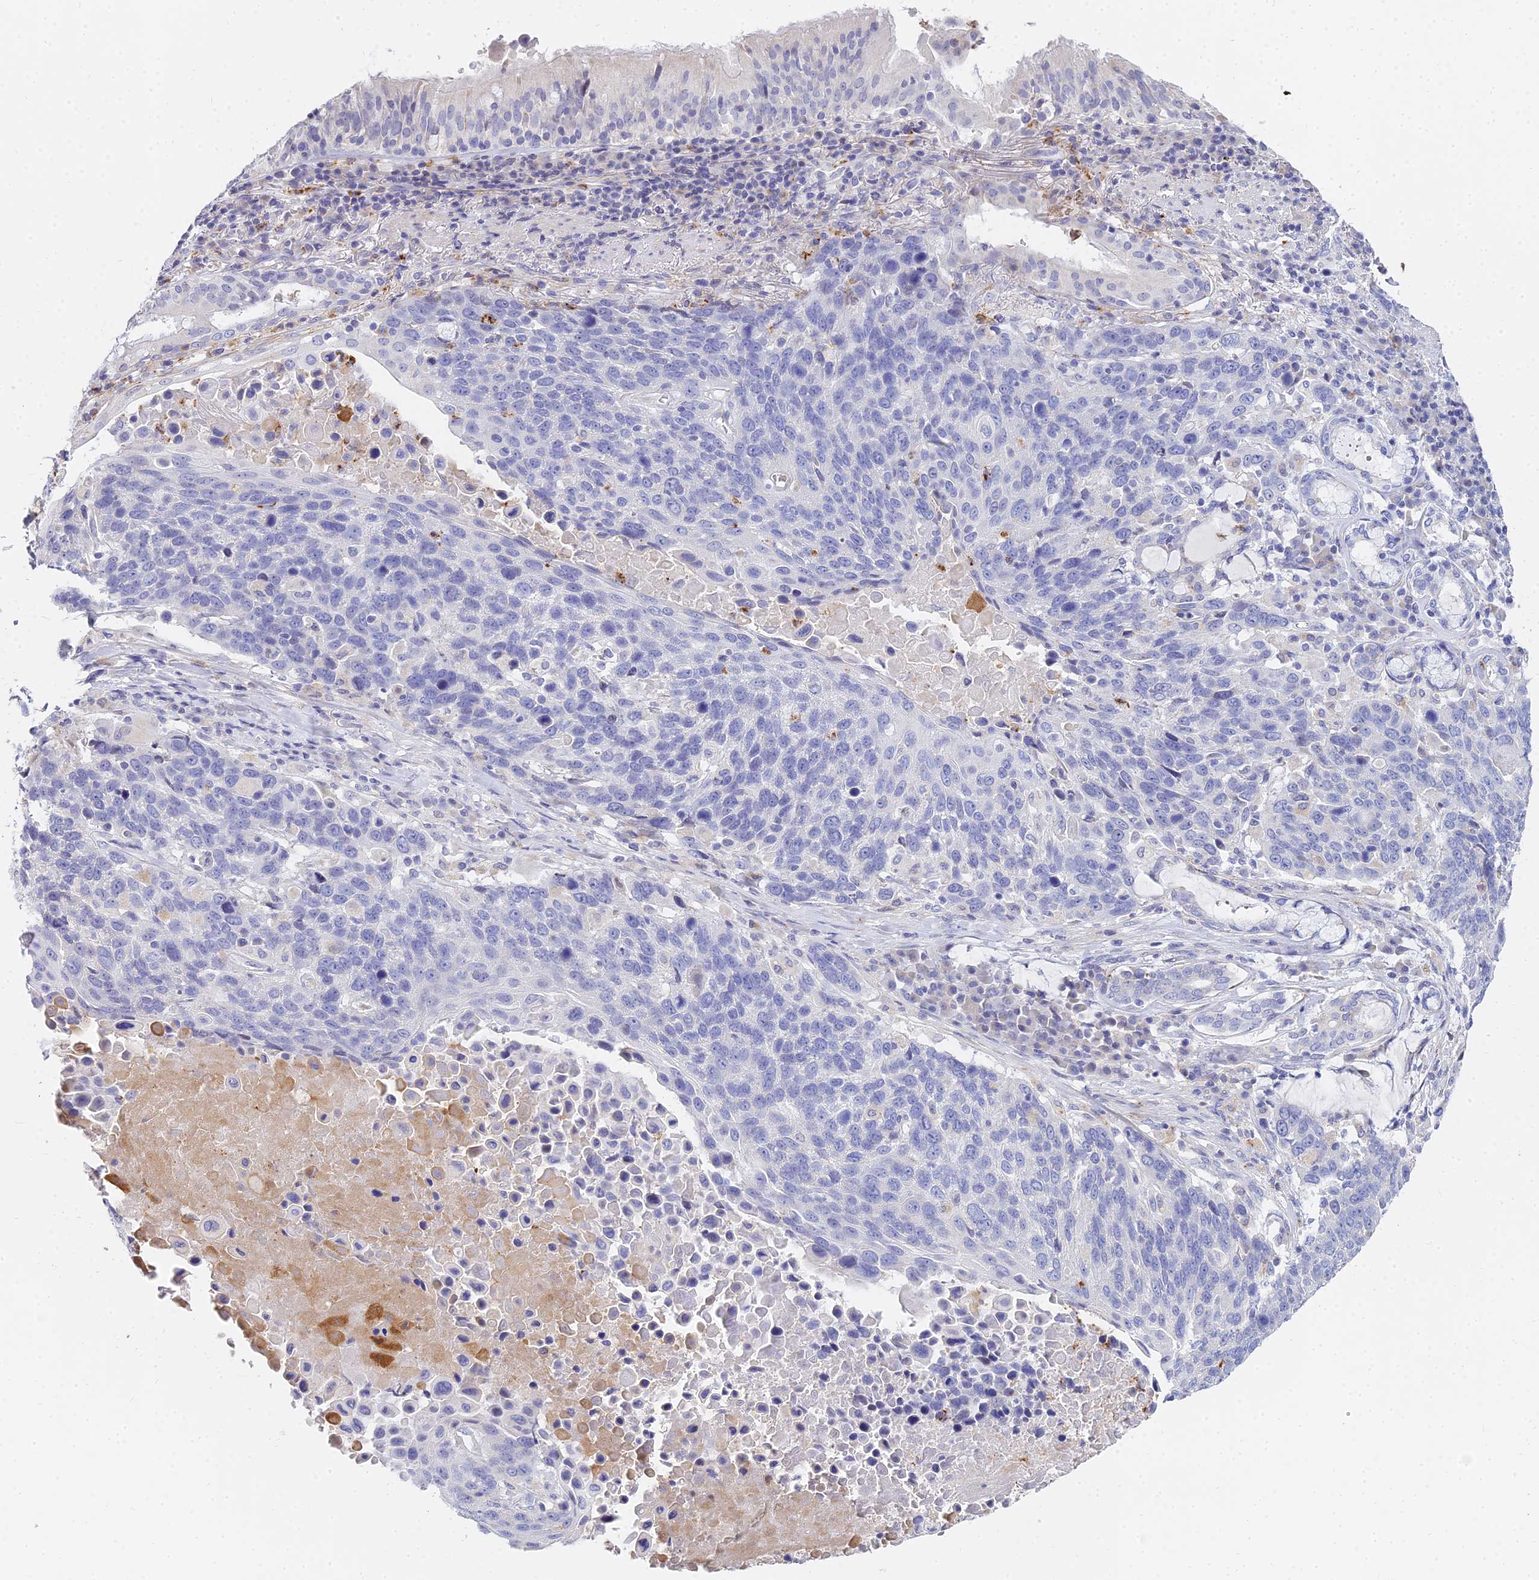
{"staining": {"intensity": "negative", "quantity": "none", "location": "none"}, "tissue": "lung cancer", "cell_type": "Tumor cells", "image_type": "cancer", "snomed": [{"axis": "morphology", "description": "Squamous cell carcinoma, NOS"}, {"axis": "topography", "description": "Lung"}], "caption": "This is a photomicrograph of immunohistochemistry (IHC) staining of lung cancer, which shows no positivity in tumor cells.", "gene": "VWC2L", "patient": {"sex": "male", "age": 66}}